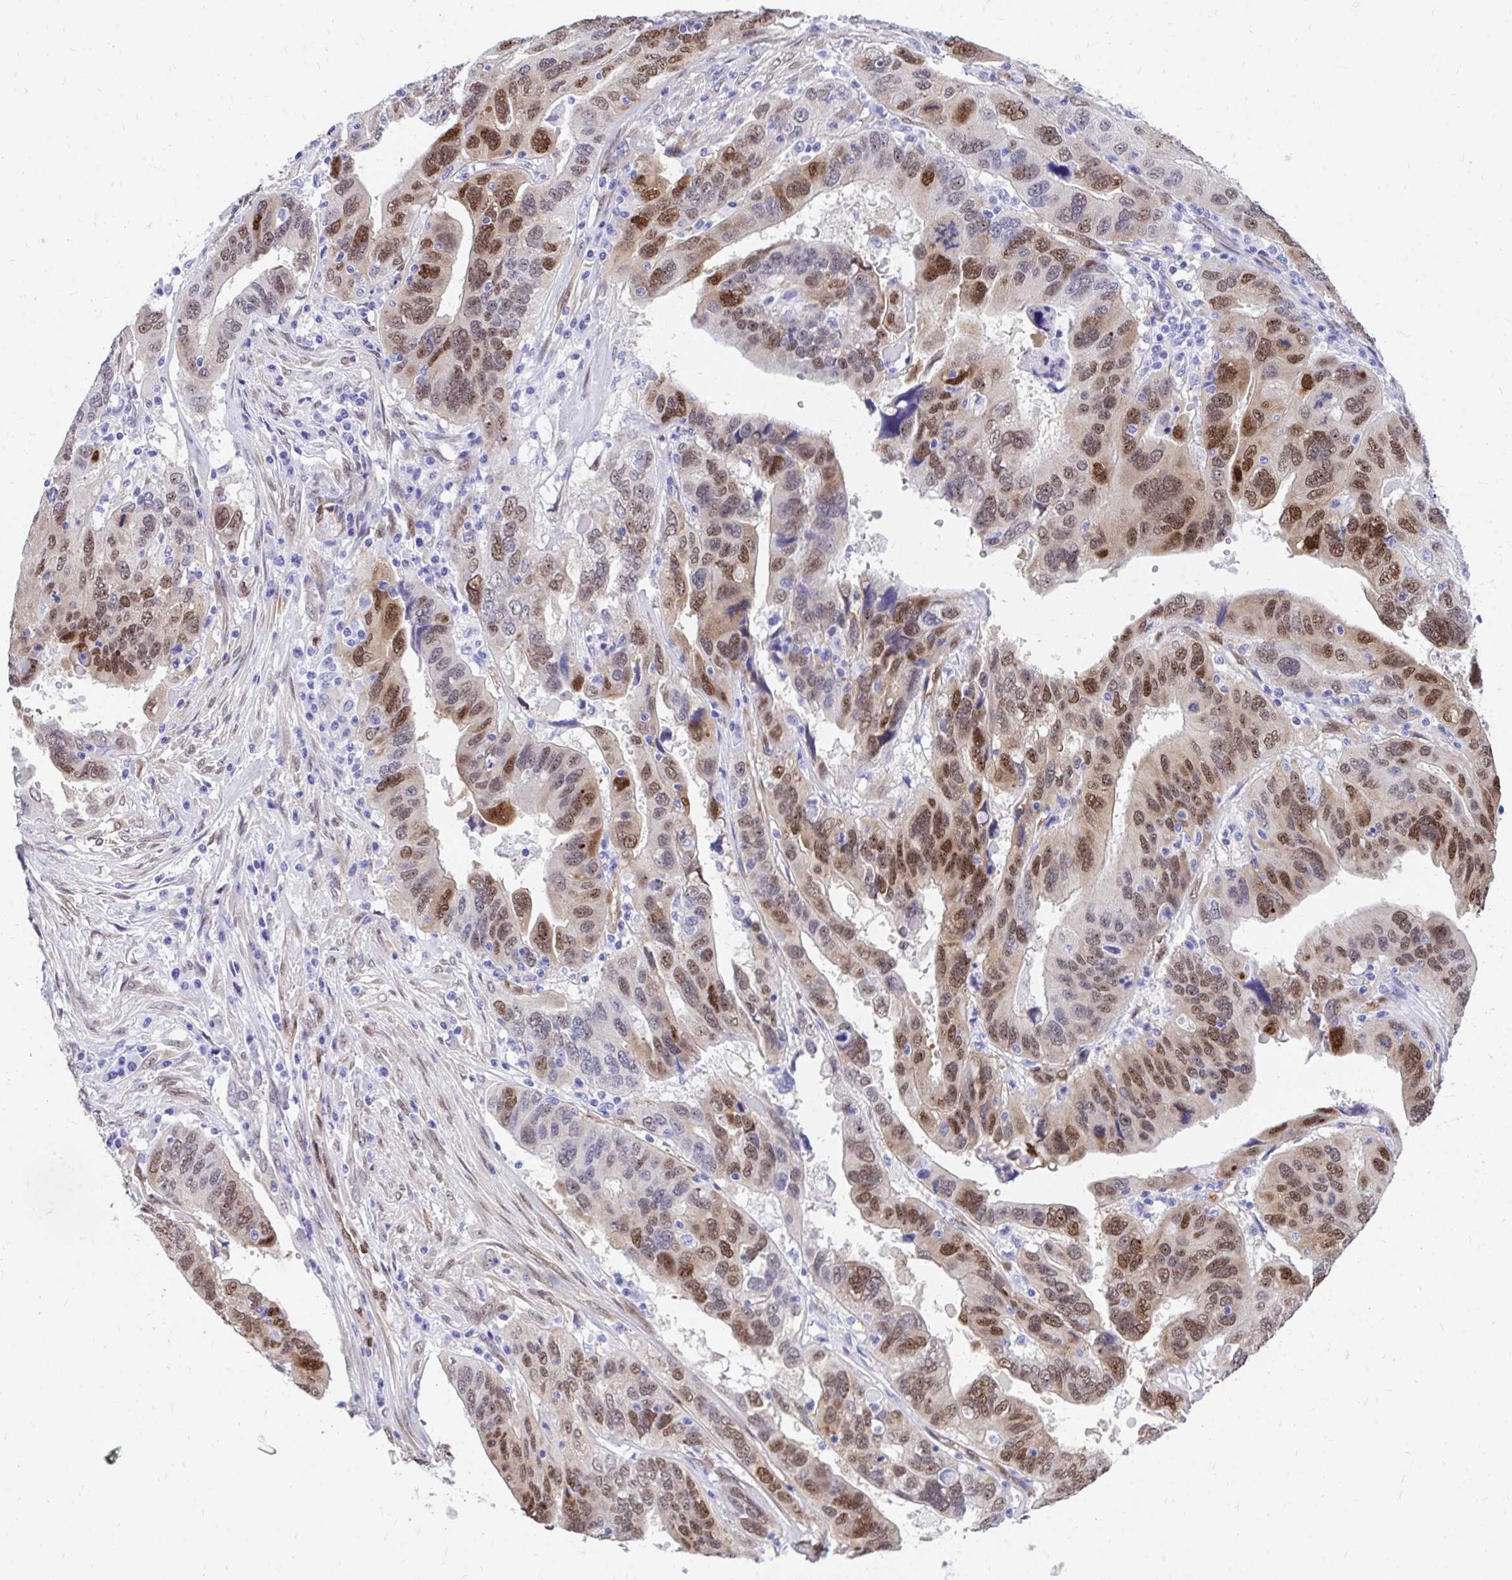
{"staining": {"intensity": "moderate", "quantity": ">75%", "location": "nuclear"}, "tissue": "ovarian cancer", "cell_type": "Tumor cells", "image_type": "cancer", "snomed": [{"axis": "morphology", "description": "Cystadenocarcinoma, serous, NOS"}, {"axis": "topography", "description": "Ovary"}], "caption": "Human ovarian serous cystadenocarcinoma stained with a protein marker displays moderate staining in tumor cells.", "gene": "RBPMS", "patient": {"sex": "female", "age": 79}}